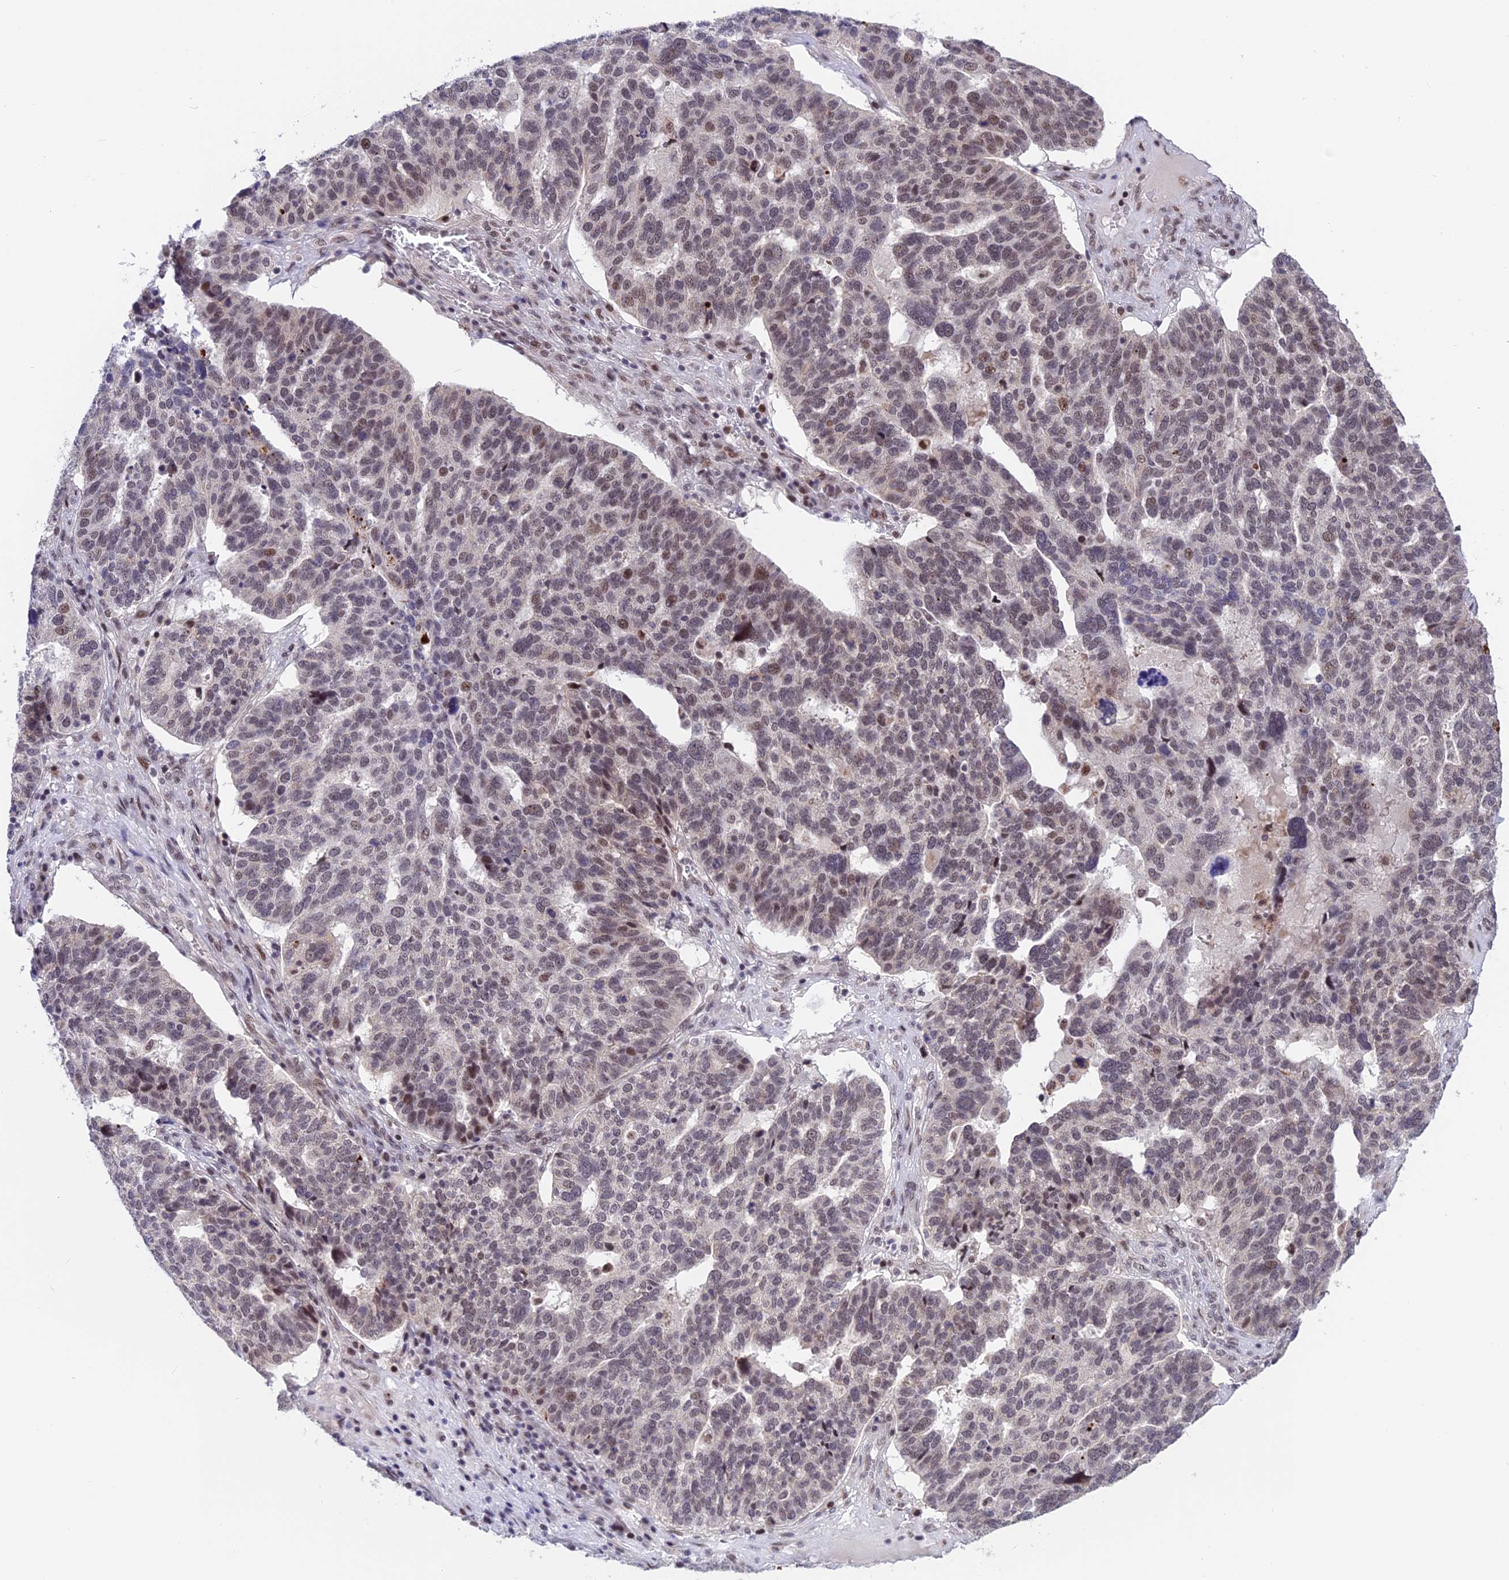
{"staining": {"intensity": "moderate", "quantity": "<25%", "location": "nuclear"}, "tissue": "ovarian cancer", "cell_type": "Tumor cells", "image_type": "cancer", "snomed": [{"axis": "morphology", "description": "Cystadenocarcinoma, serous, NOS"}, {"axis": "topography", "description": "Ovary"}], "caption": "Ovarian serous cystadenocarcinoma stained for a protein demonstrates moderate nuclear positivity in tumor cells. (DAB (3,3'-diaminobenzidine) = brown stain, brightfield microscopy at high magnification).", "gene": "POLR2C", "patient": {"sex": "female", "age": 59}}